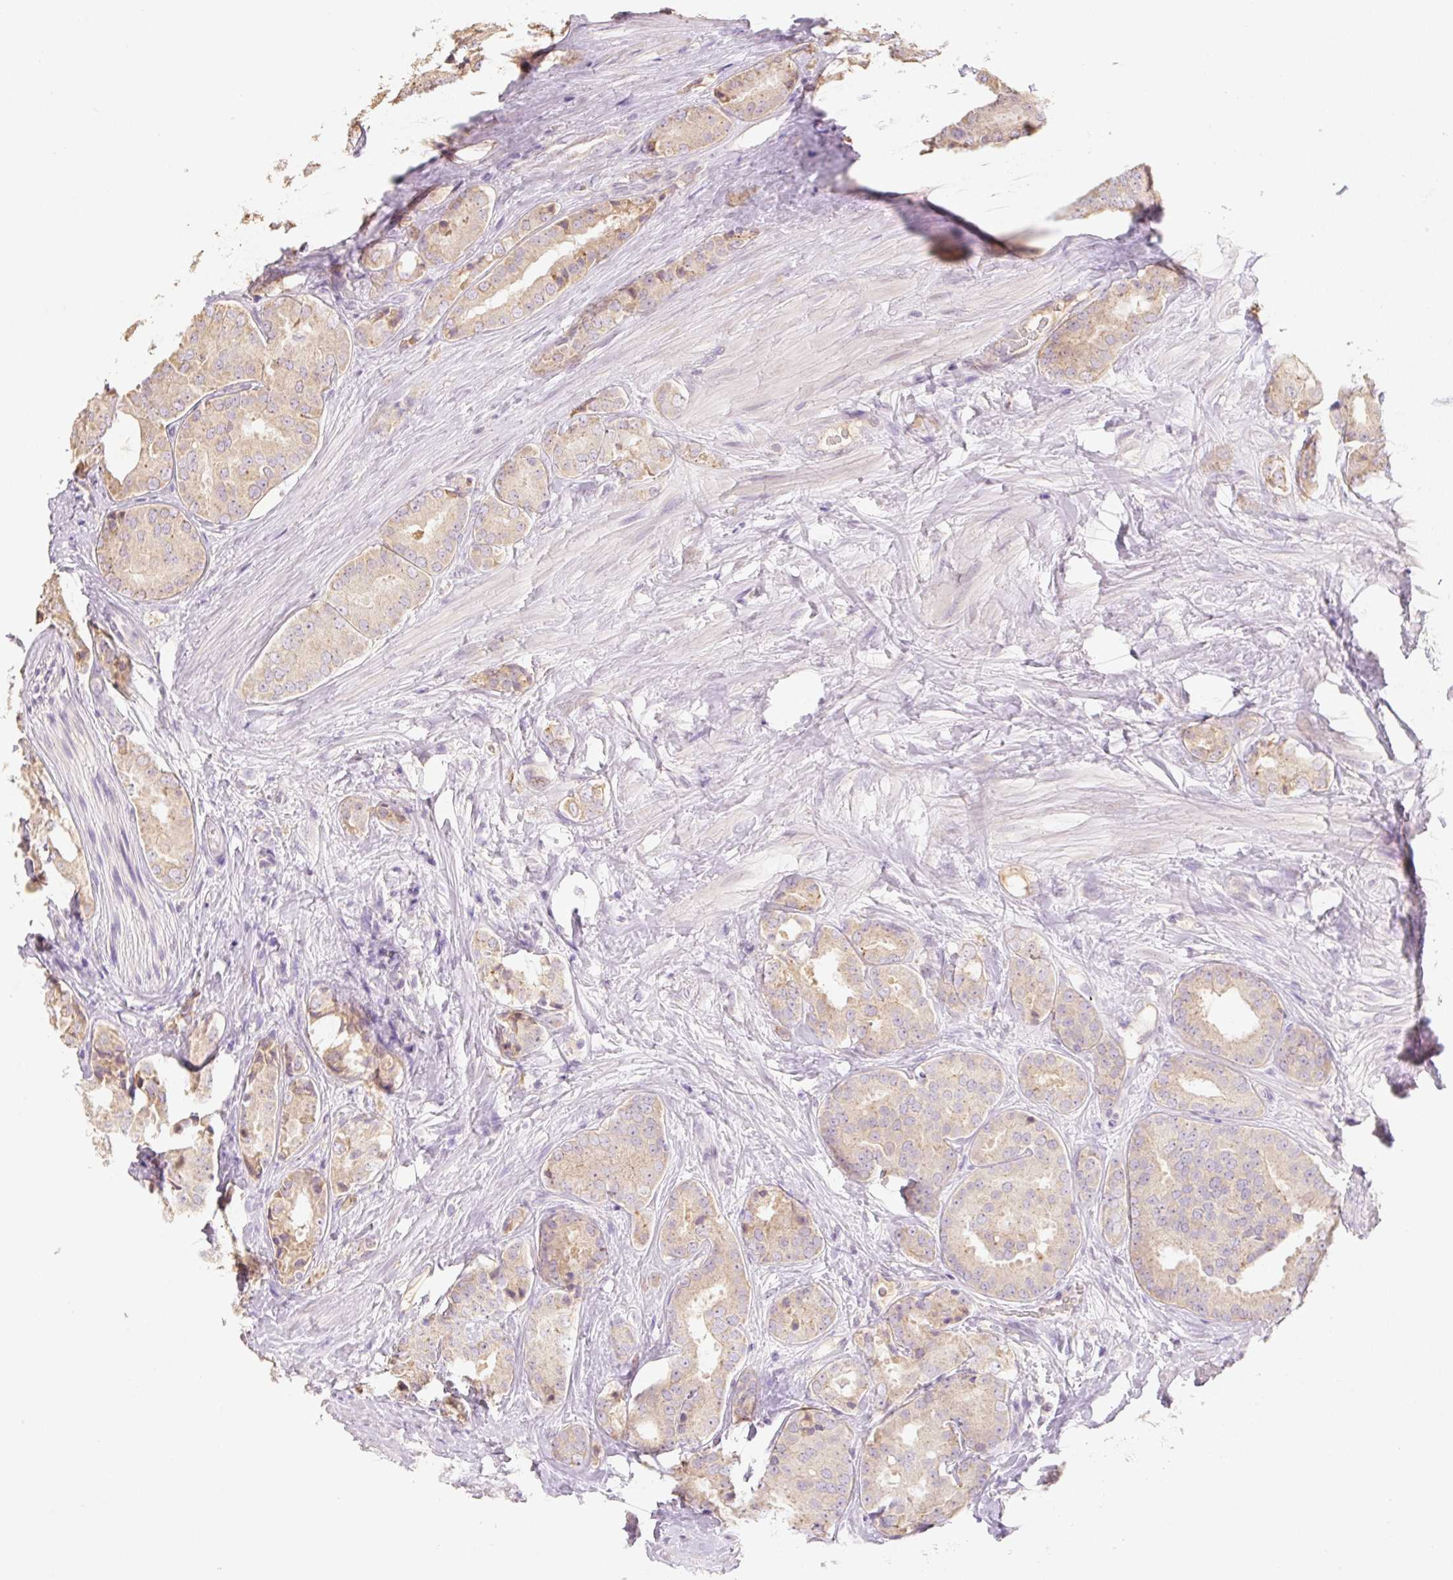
{"staining": {"intensity": "weak", "quantity": "25%-75%", "location": "cytoplasmic/membranous"}, "tissue": "prostate cancer", "cell_type": "Tumor cells", "image_type": "cancer", "snomed": [{"axis": "morphology", "description": "Adenocarcinoma, High grade"}, {"axis": "topography", "description": "Prostate"}], "caption": "A micrograph of prostate cancer (high-grade adenocarcinoma) stained for a protein demonstrates weak cytoplasmic/membranous brown staining in tumor cells.", "gene": "MIA2", "patient": {"sex": "male", "age": 63}}